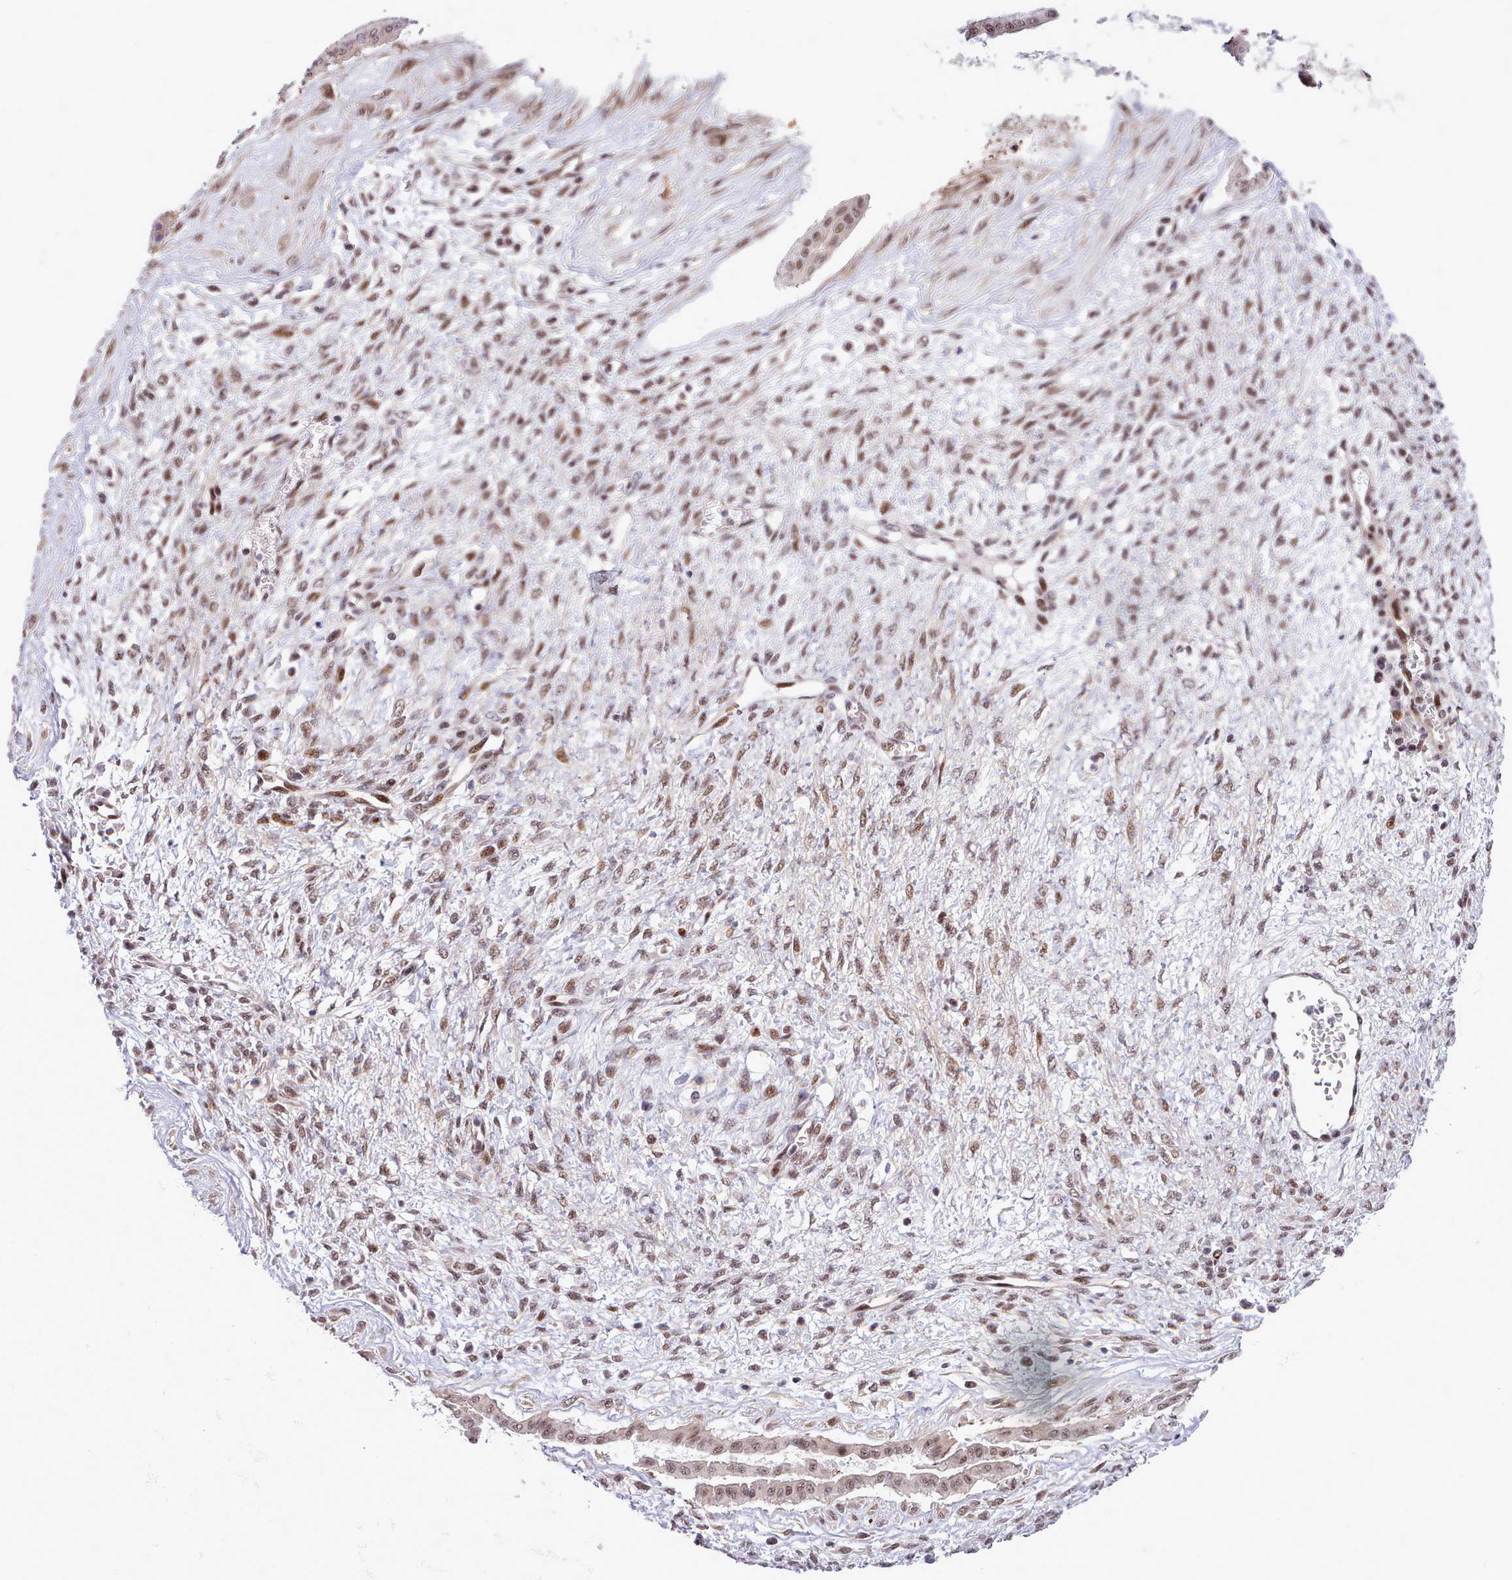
{"staining": {"intensity": "moderate", "quantity": ">75%", "location": "nuclear"}, "tissue": "ovarian cancer", "cell_type": "Tumor cells", "image_type": "cancer", "snomed": [{"axis": "morphology", "description": "Cystadenocarcinoma, mucinous, NOS"}, {"axis": "topography", "description": "Ovary"}], "caption": "IHC staining of mucinous cystadenocarcinoma (ovarian), which exhibits medium levels of moderate nuclear positivity in approximately >75% of tumor cells indicating moderate nuclear protein positivity. The staining was performed using DAB (brown) for protein detection and nuclei were counterstained in hematoxylin (blue).", "gene": "HOXB7", "patient": {"sex": "female", "age": 73}}